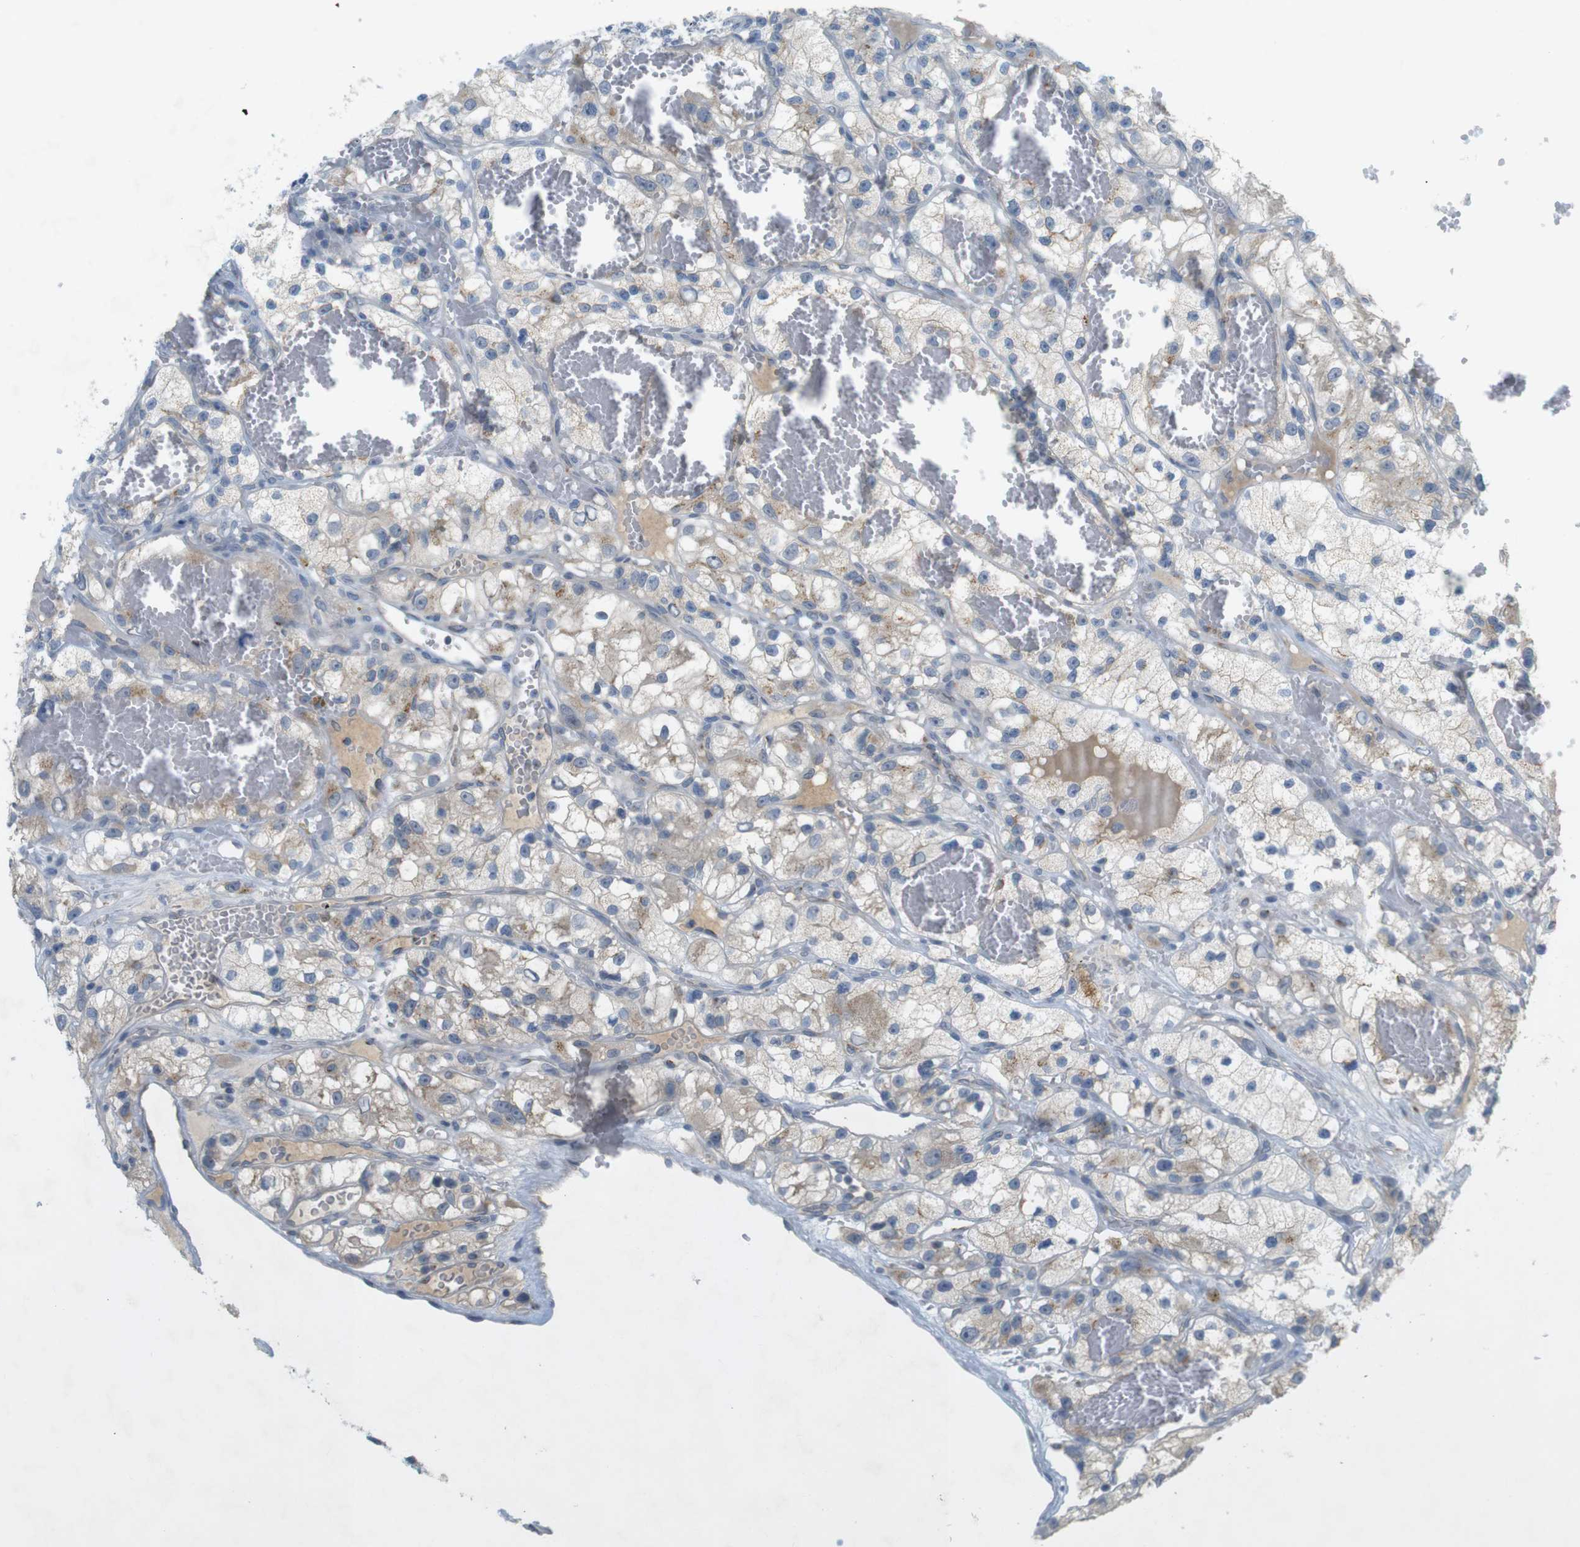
{"staining": {"intensity": "weak", "quantity": "<25%", "location": "cytoplasmic/membranous"}, "tissue": "renal cancer", "cell_type": "Tumor cells", "image_type": "cancer", "snomed": [{"axis": "morphology", "description": "Adenocarcinoma, NOS"}, {"axis": "topography", "description": "Kidney"}], "caption": "DAB immunohistochemical staining of human renal cancer (adenocarcinoma) exhibits no significant expression in tumor cells. The staining is performed using DAB brown chromogen with nuclei counter-stained in using hematoxylin.", "gene": "YIPF3", "patient": {"sex": "female", "age": 57}}